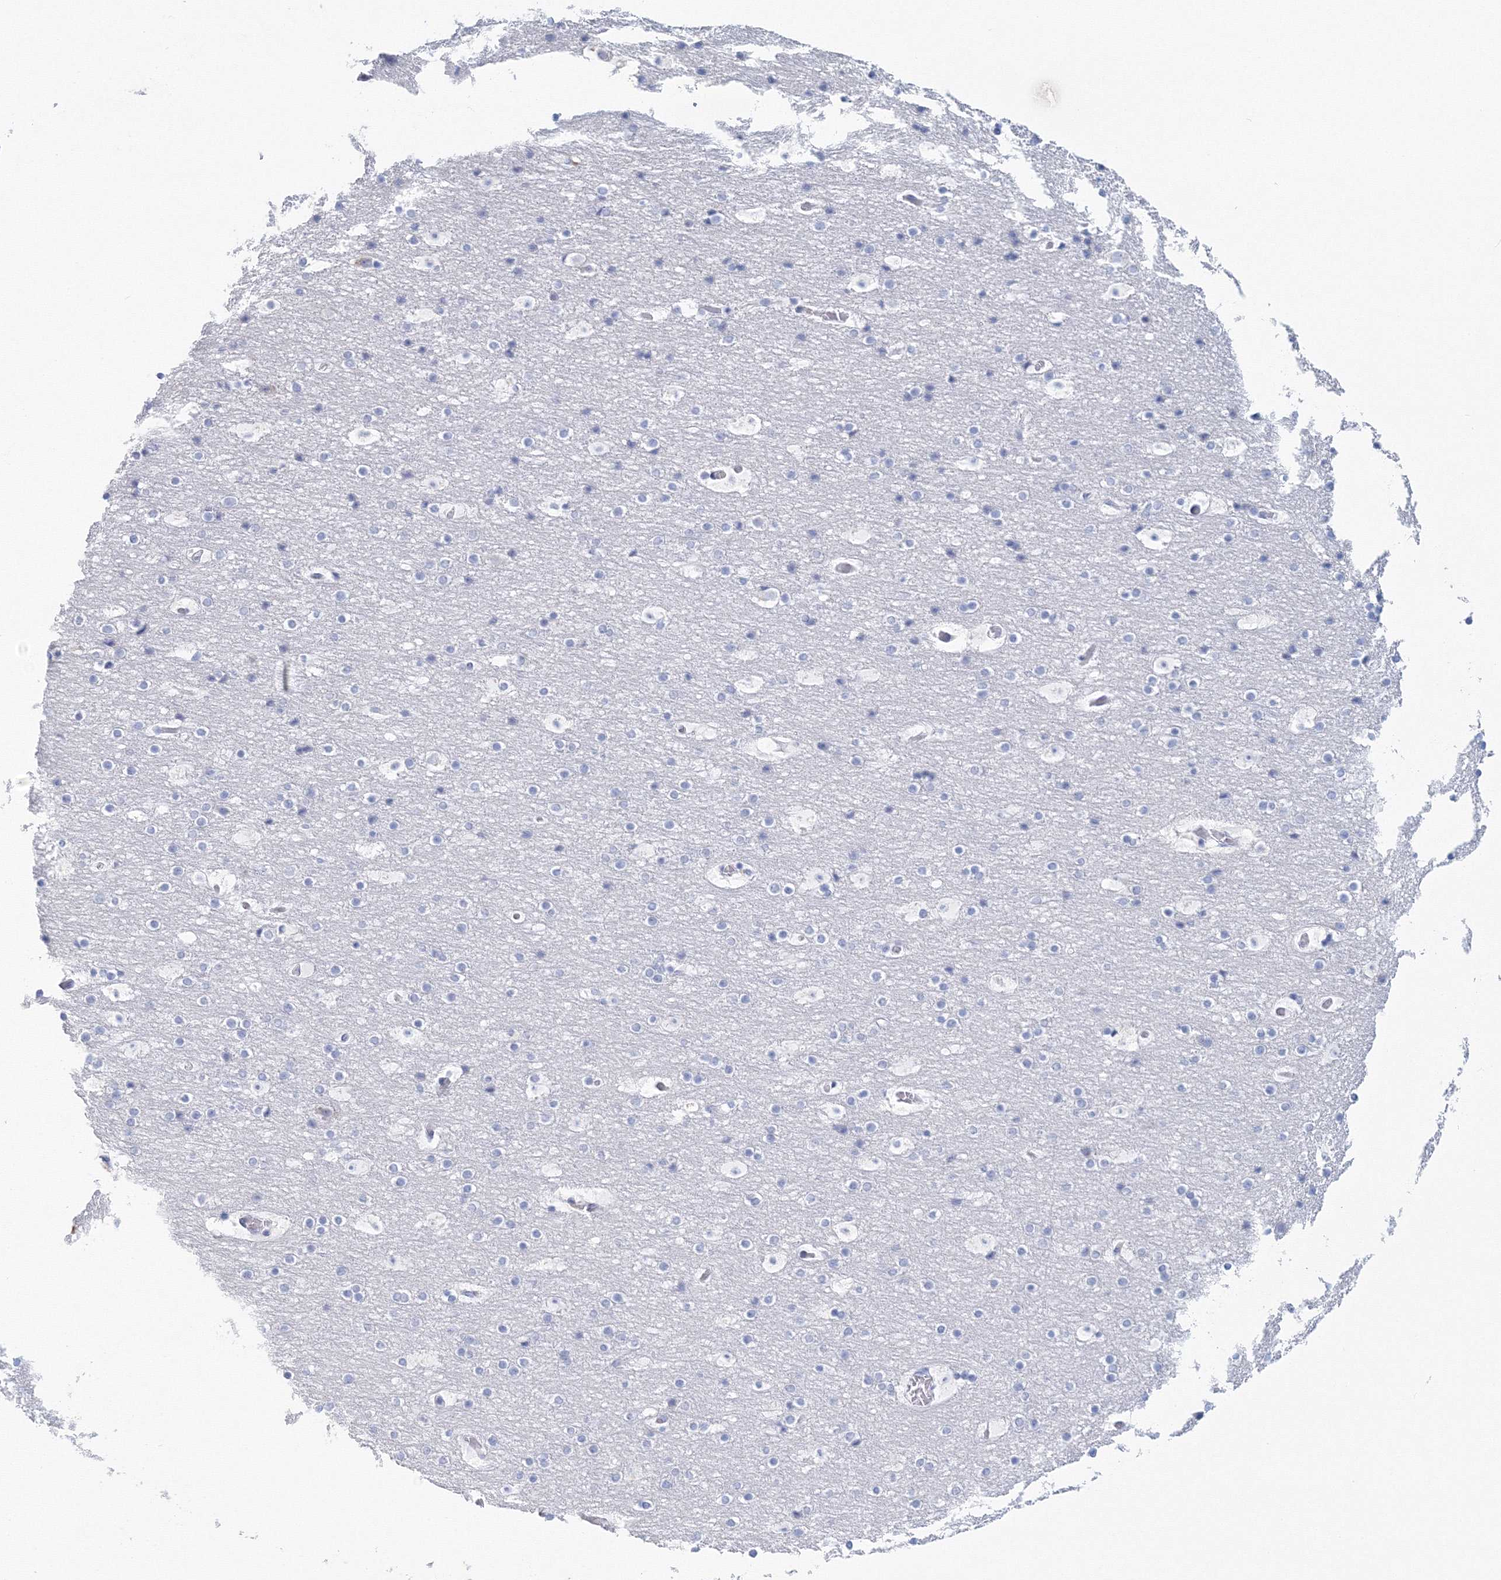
{"staining": {"intensity": "negative", "quantity": "none", "location": "none"}, "tissue": "cerebral cortex", "cell_type": "Endothelial cells", "image_type": "normal", "snomed": [{"axis": "morphology", "description": "Normal tissue, NOS"}, {"axis": "topography", "description": "Cerebral cortex"}], "caption": "This is an immunohistochemistry (IHC) photomicrograph of normal cerebral cortex. There is no expression in endothelial cells.", "gene": "VSIG1", "patient": {"sex": "male", "age": 57}}